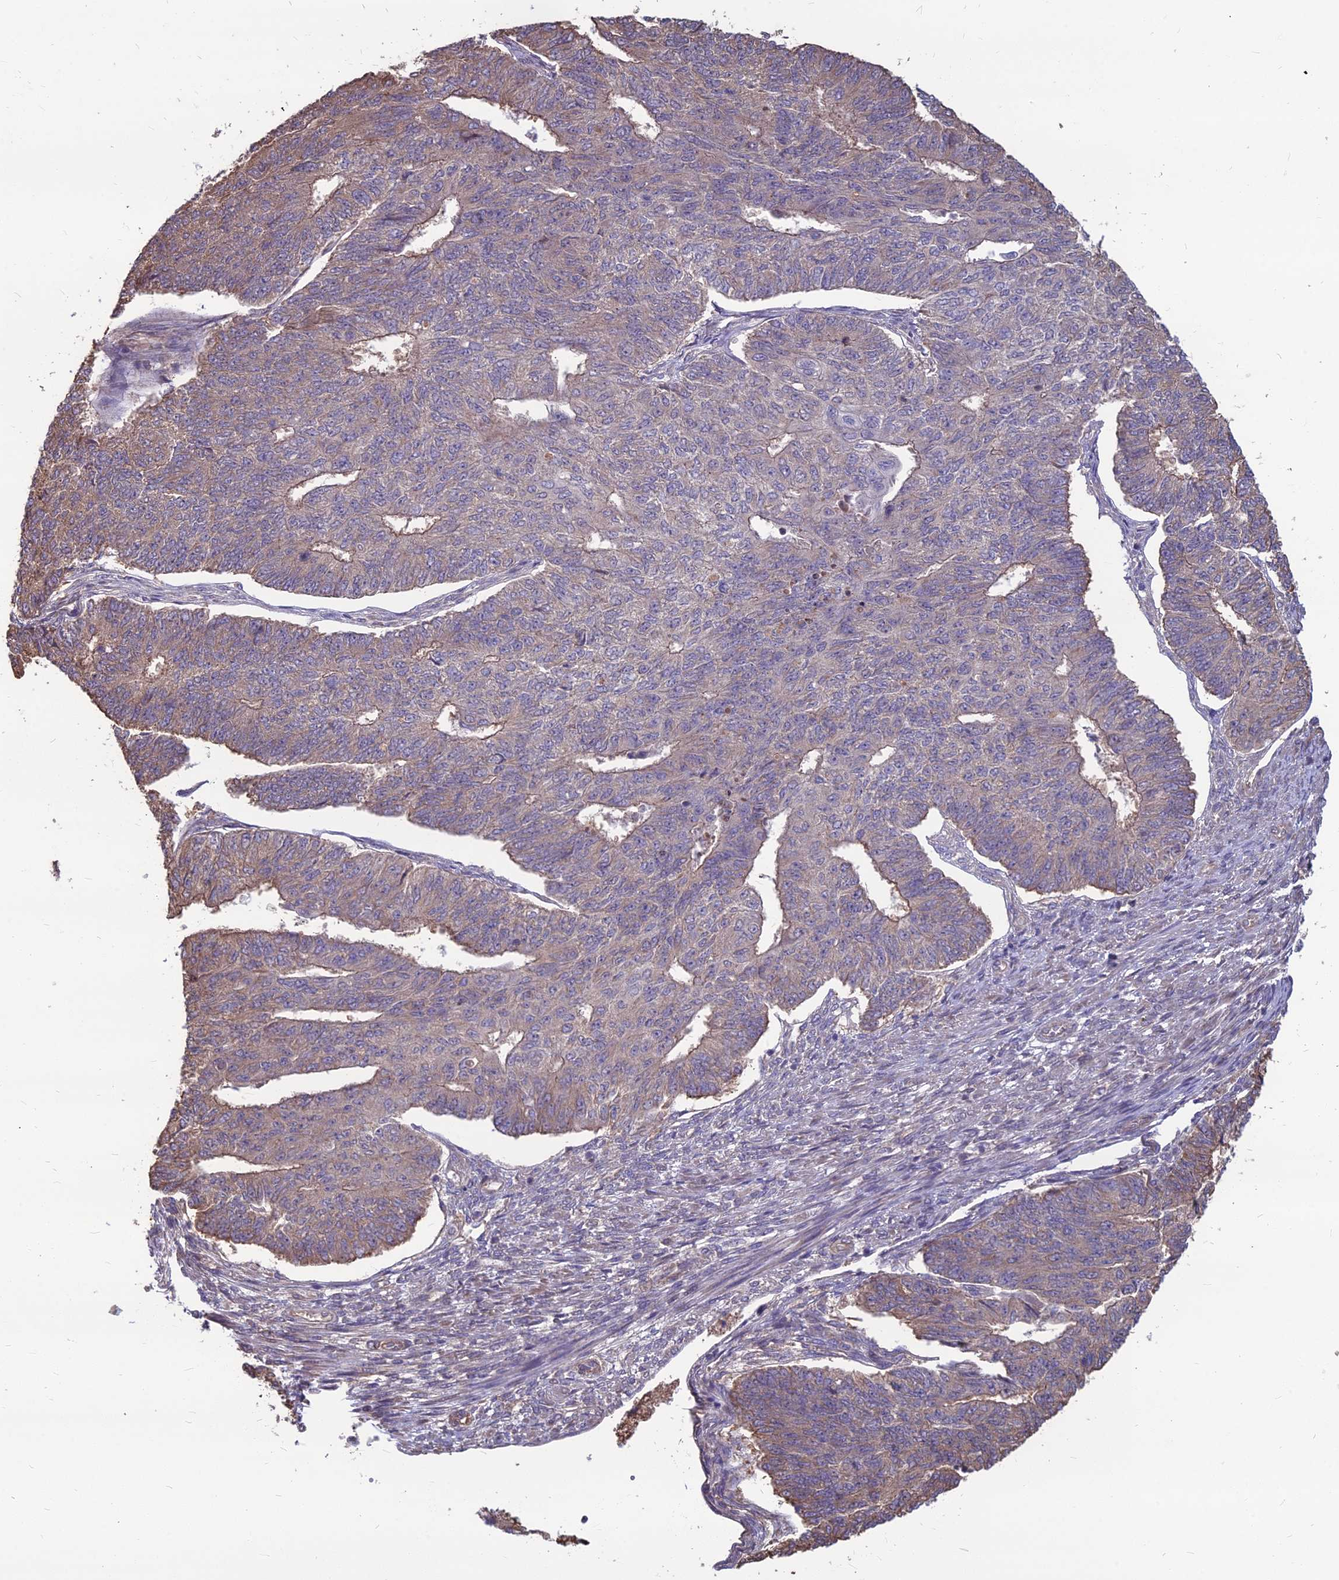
{"staining": {"intensity": "moderate", "quantity": "25%-75%", "location": "cytoplasmic/membranous"}, "tissue": "endometrial cancer", "cell_type": "Tumor cells", "image_type": "cancer", "snomed": [{"axis": "morphology", "description": "Adenocarcinoma, NOS"}, {"axis": "topography", "description": "Endometrium"}], "caption": "Immunohistochemistry (IHC) of human endometrial adenocarcinoma exhibits medium levels of moderate cytoplasmic/membranous expression in about 25%-75% of tumor cells. Using DAB (brown) and hematoxylin (blue) stains, captured at high magnification using brightfield microscopy.", "gene": "LSM6", "patient": {"sex": "female", "age": 32}}